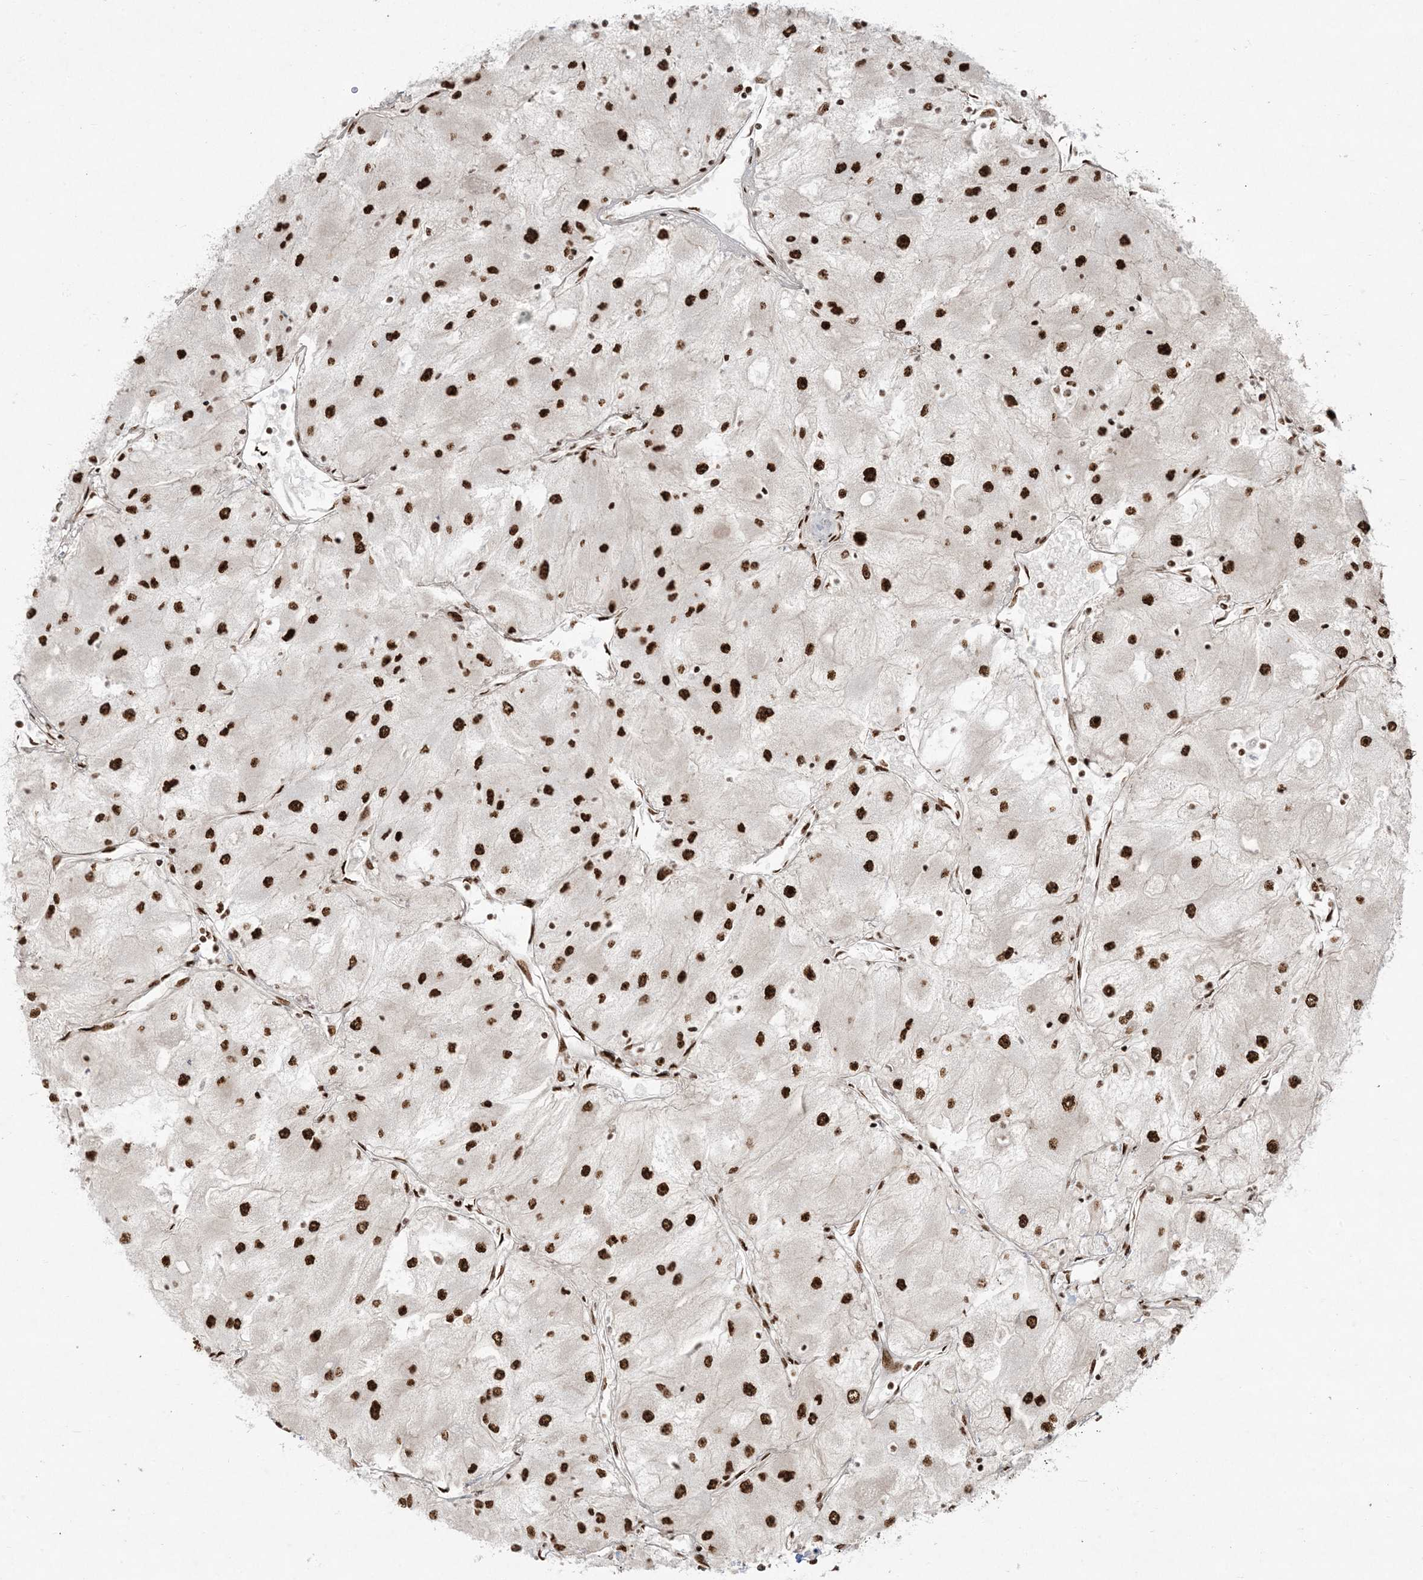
{"staining": {"intensity": "strong", "quantity": ">75%", "location": "nuclear"}, "tissue": "renal cancer", "cell_type": "Tumor cells", "image_type": "cancer", "snomed": [{"axis": "morphology", "description": "Adenocarcinoma, NOS"}, {"axis": "topography", "description": "Kidney"}], "caption": "Human renal cancer stained for a protein (brown) reveals strong nuclear positive positivity in about >75% of tumor cells.", "gene": "RBM10", "patient": {"sex": "male", "age": 80}}